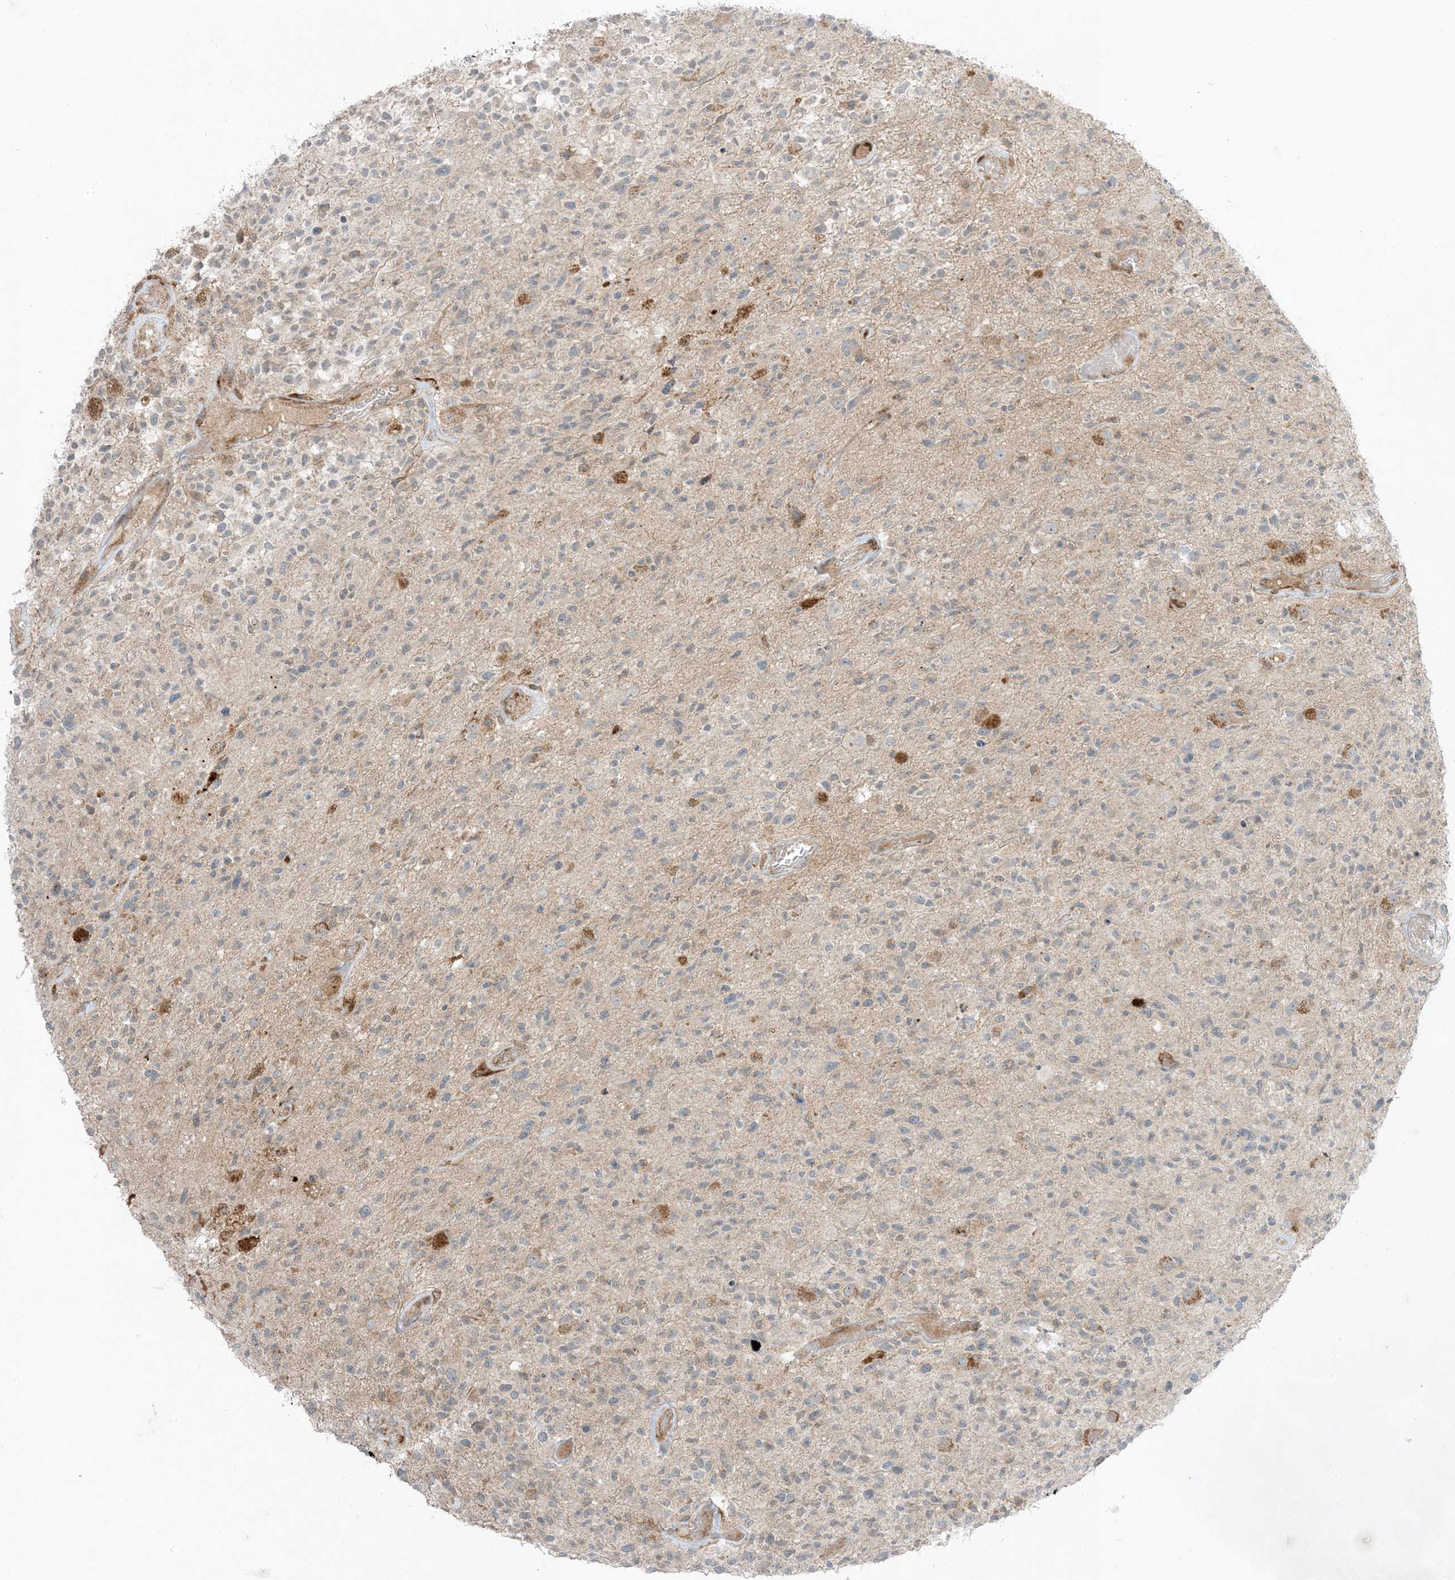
{"staining": {"intensity": "negative", "quantity": "none", "location": "none"}, "tissue": "glioma", "cell_type": "Tumor cells", "image_type": "cancer", "snomed": [{"axis": "morphology", "description": "Glioma, malignant, High grade"}, {"axis": "morphology", "description": "Glioblastoma, NOS"}, {"axis": "topography", "description": "Brain"}], "caption": "This is an immunohistochemistry (IHC) image of glioblastoma. There is no staining in tumor cells.", "gene": "ODC1", "patient": {"sex": "male", "age": 60}}